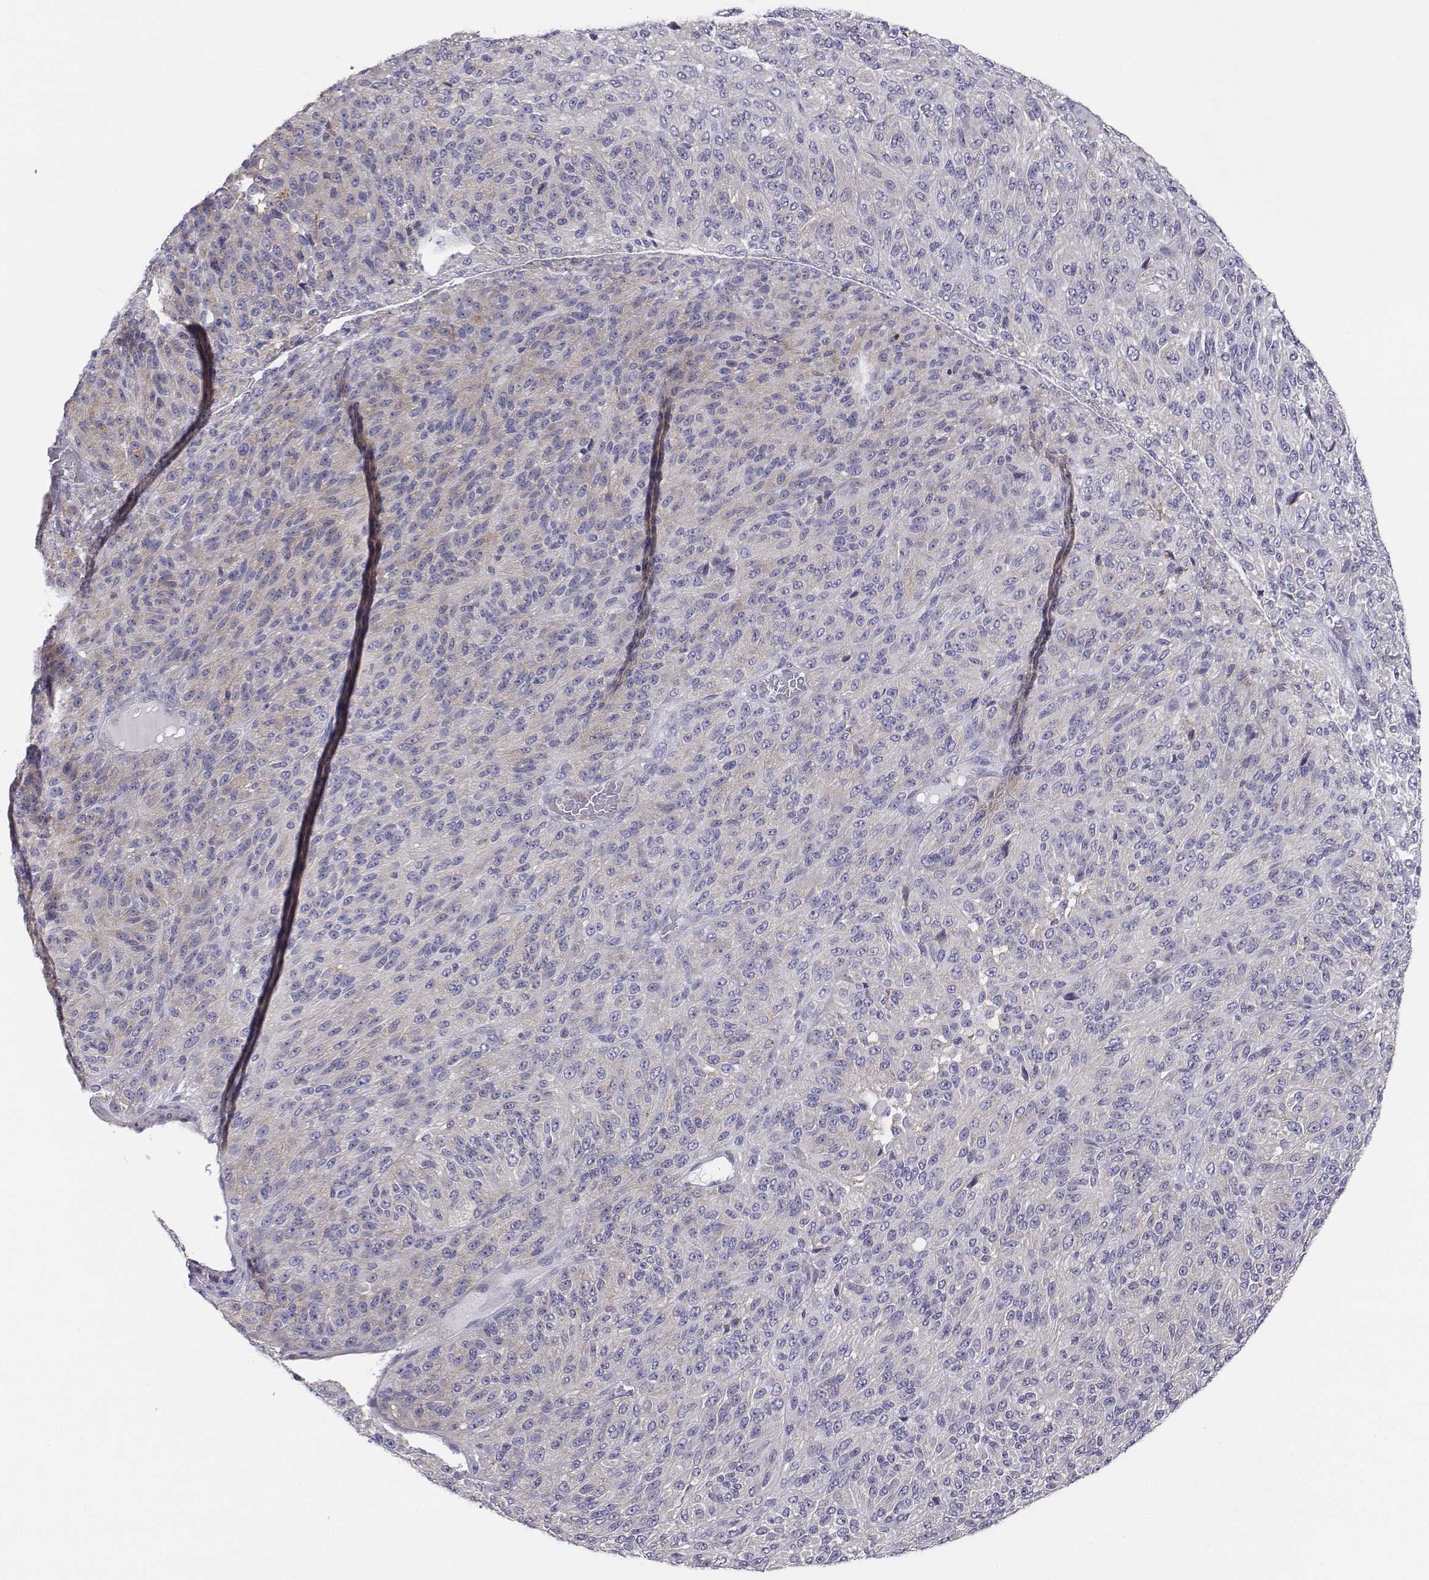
{"staining": {"intensity": "negative", "quantity": "none", "location": "none"}, "tissue": "melanoma", "cell_type": "Tumor cells", "image_type": "cancer", "snomed": [{"axis": "morphology", "description": "Malignant melanoma, Metastatic site"}, {"axis": "topography", "description": "Brain"}], "caption": "An image of melanoma stained for a protein displays no brown staining in tumor cells.", "gene": "CHST14", "patient": {"sex": "female", "age": 56}}